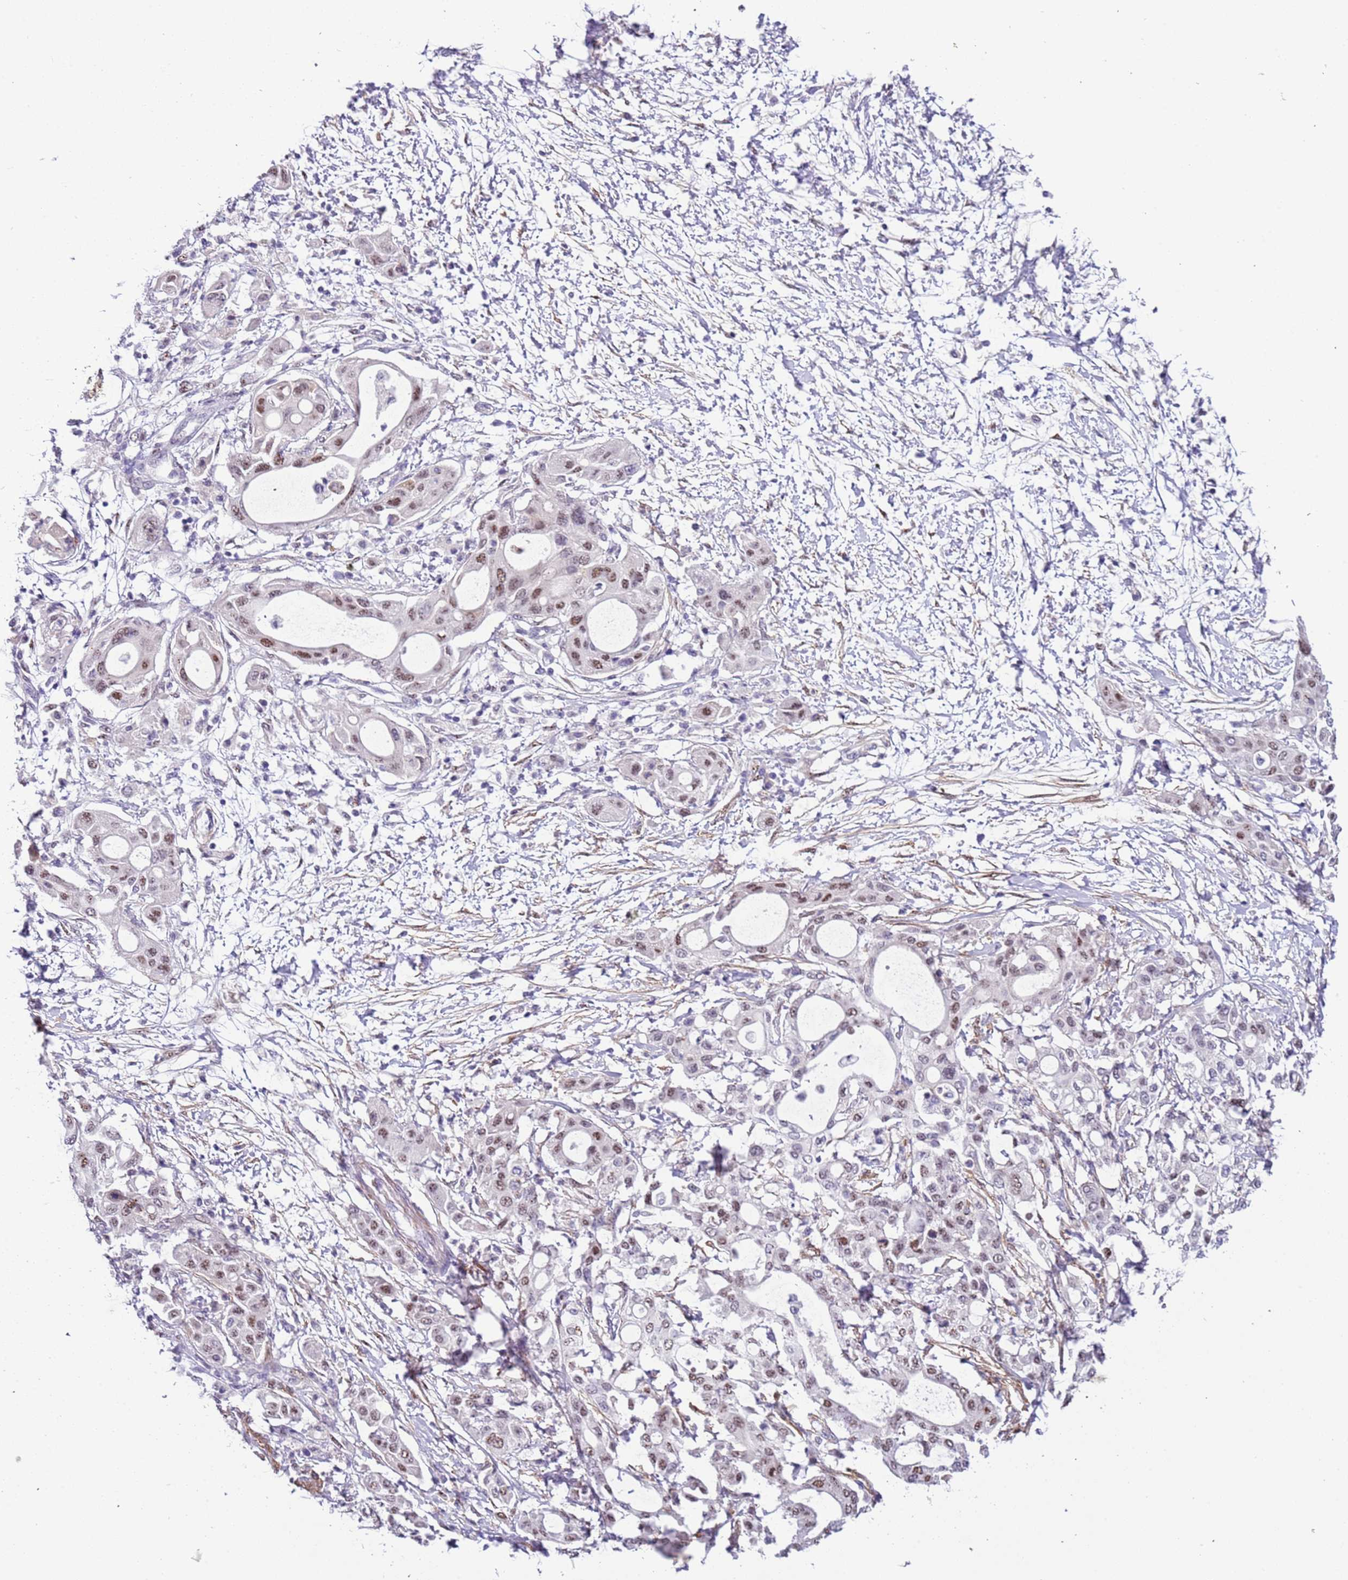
{"staining": {"intensity": "moderate", "quantity": "<25%", "location": "nuclear"}, "tissue": "pancreatic cancer", "cell_type": "Tumor cells", "image_type": "cancer", "snomed": [{"axis": "morphology", "description": "Adenocarcinoma, NOS"}, {"axis": "topography", "description": "Pancreas"}], "caption": "Moderate nuclear protein staining is identified in about <25% of tumor cells in pancreatic adenocarcinoma. (DAB = brown stain, brightfield microscopy at high magnification).", "gene": "PLEKHH1", "patient": {"sex": "male", "age": 68}}